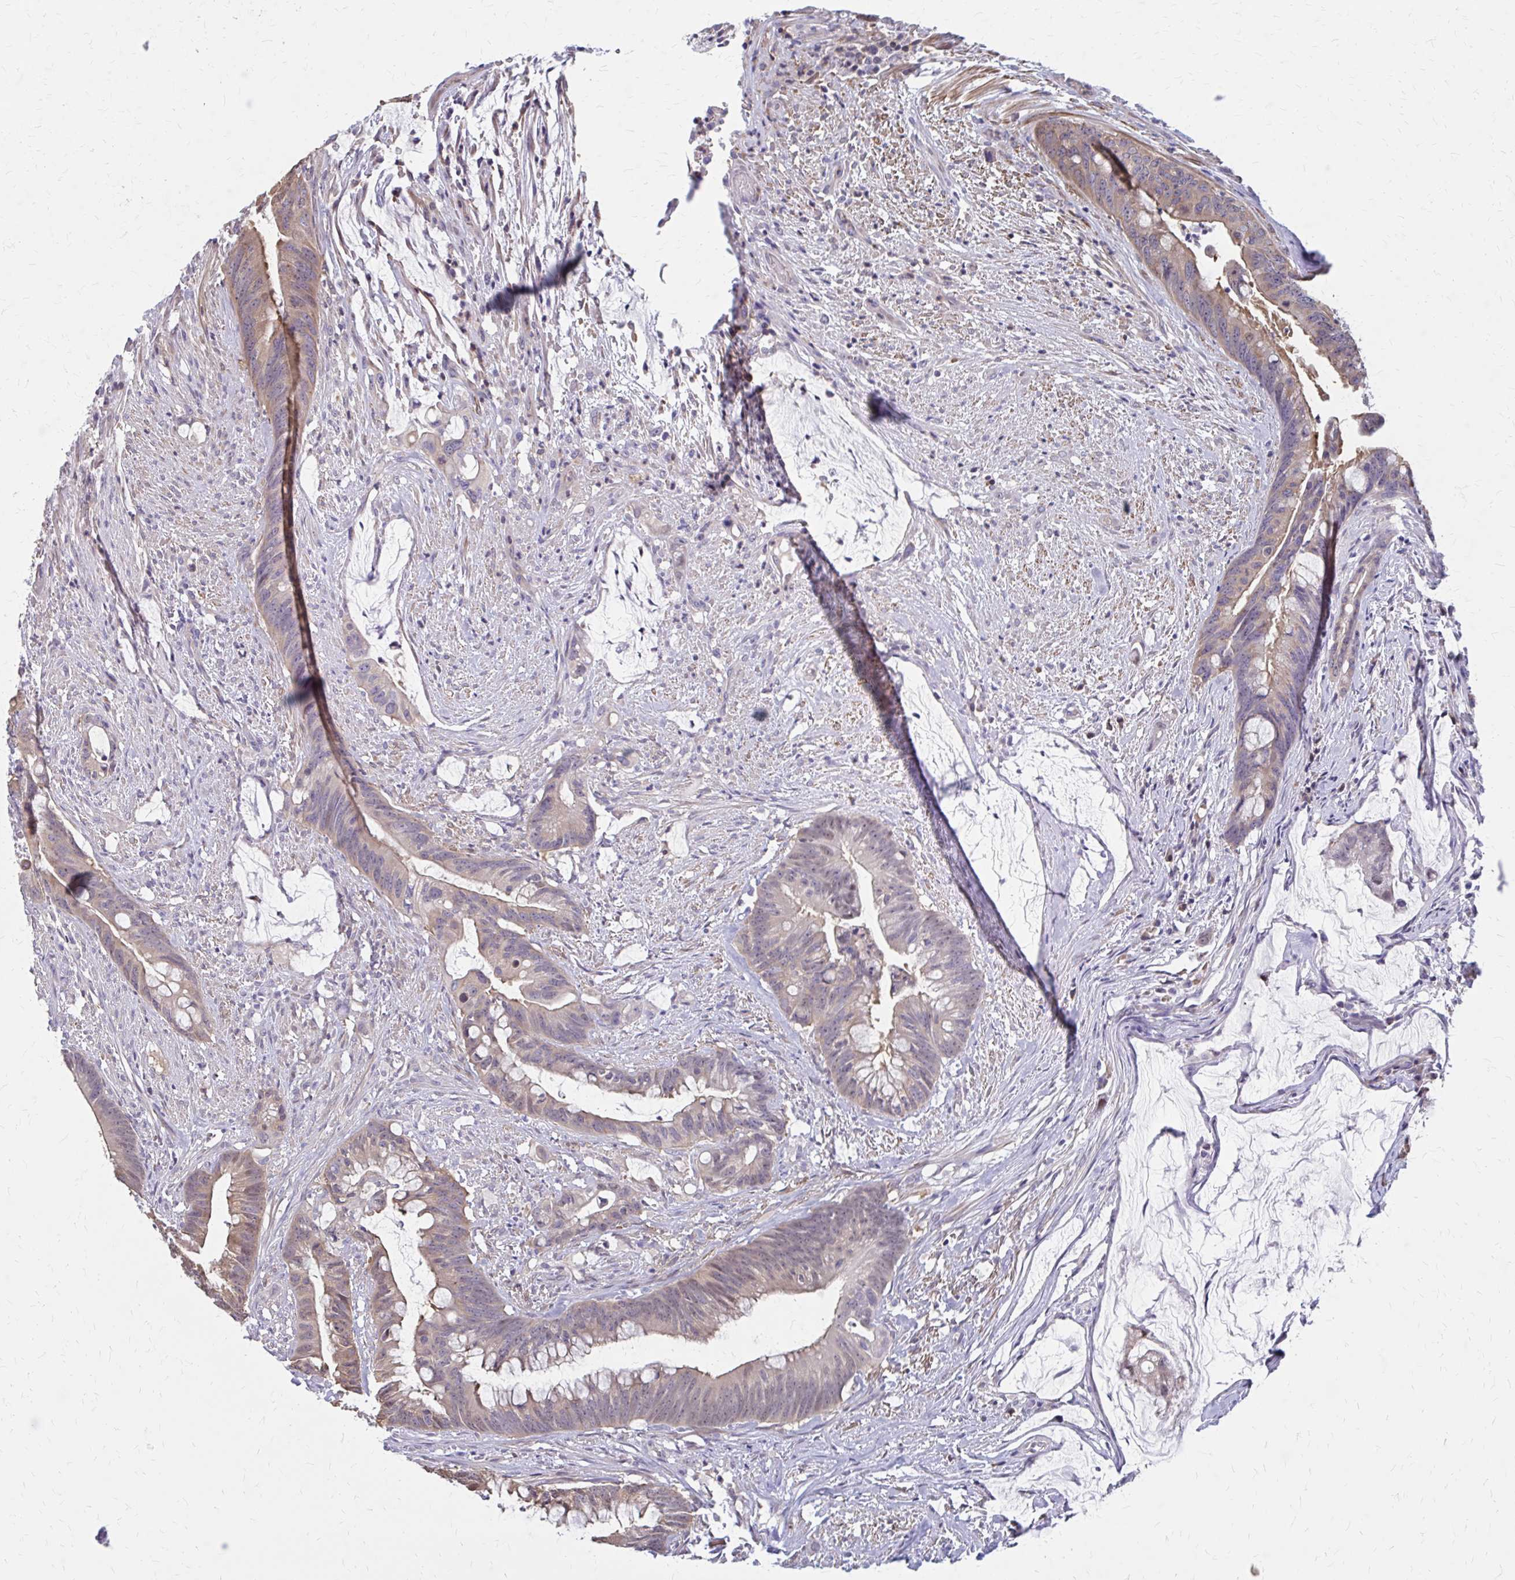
{"staining": {"intensity": "weak", "quantity": "25%-75%", "location": "cytoplasmic/membranous"}, "tissue": "colorectal cancer", "cell_type": "Tumor cells", "image_type": "cancer", "snomed": [{"axis": "morphology", "description": "Adenocarcinoma, NOS"}, {"axis": "topography", "description": "Colon"}], "caption": "Protein staining reveals weak cytoplasmic/membranous expression in approximately 25%-75% of tumor cells in colorectal adenocarcinoma.", "gene": "IFI44L", "patient": {"sex": "male", "age": 62}}